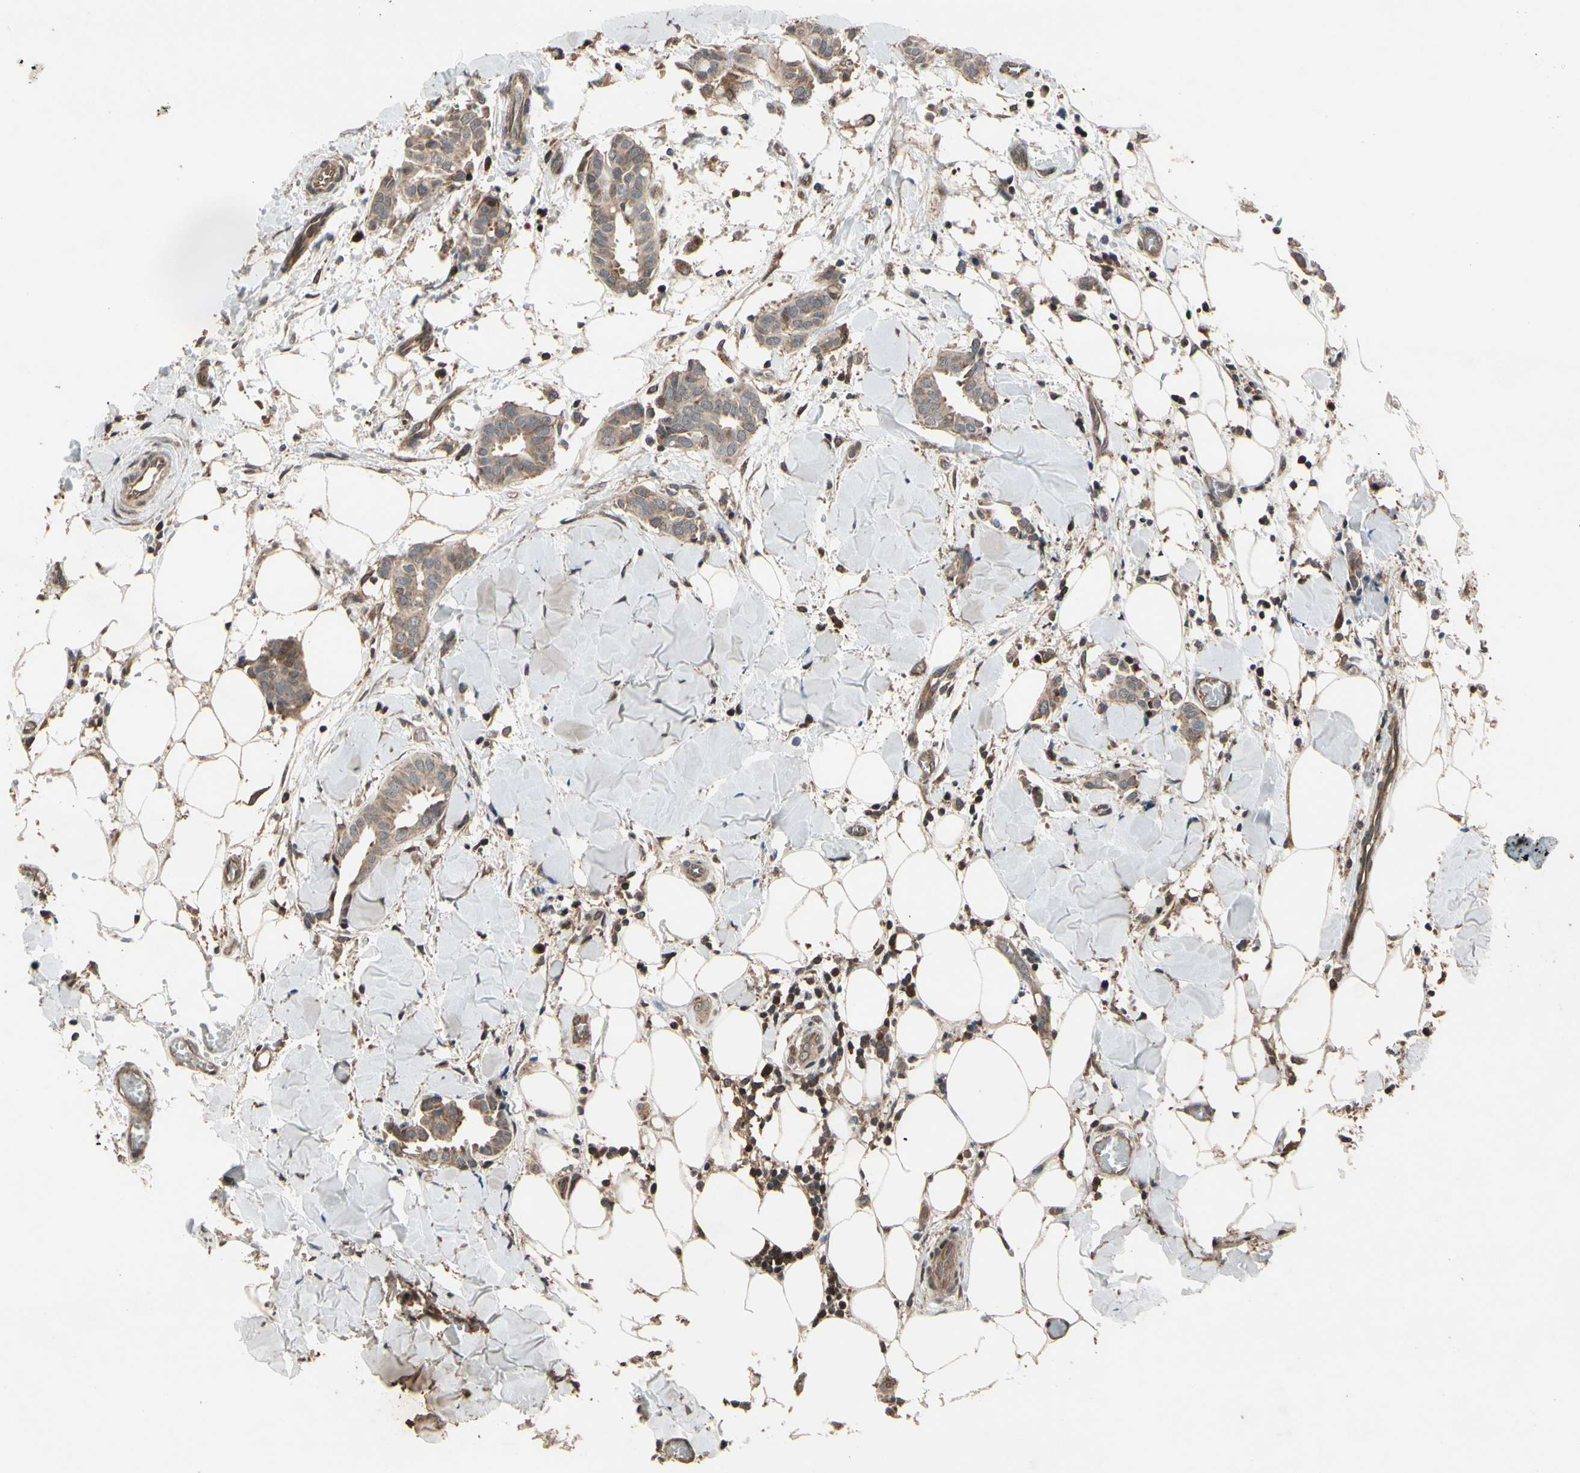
{"staining": {"intensity": "weak", "quantity": ">75%", "location": "cytoplasmic/membranous"}, "tissue": "head and neck cancer", "cell_type": "Tumor cells", "image_type": "cancer", "snomed": [{"axis": "morphology", "description": "Adenocarcinoma, NOS"}, {"axis": "topography", "description": "Salivary gland"}, {"axis": "topography", "description": "Head-Neck"}], "caption": "A brown stain labels weak cytoplasmic/membranous staining of a protein in head and neck cancer (adenocarcinoma) tumor cells.", "gene": "CSF1R", "patient": {"sex": "female", "age": 59}}